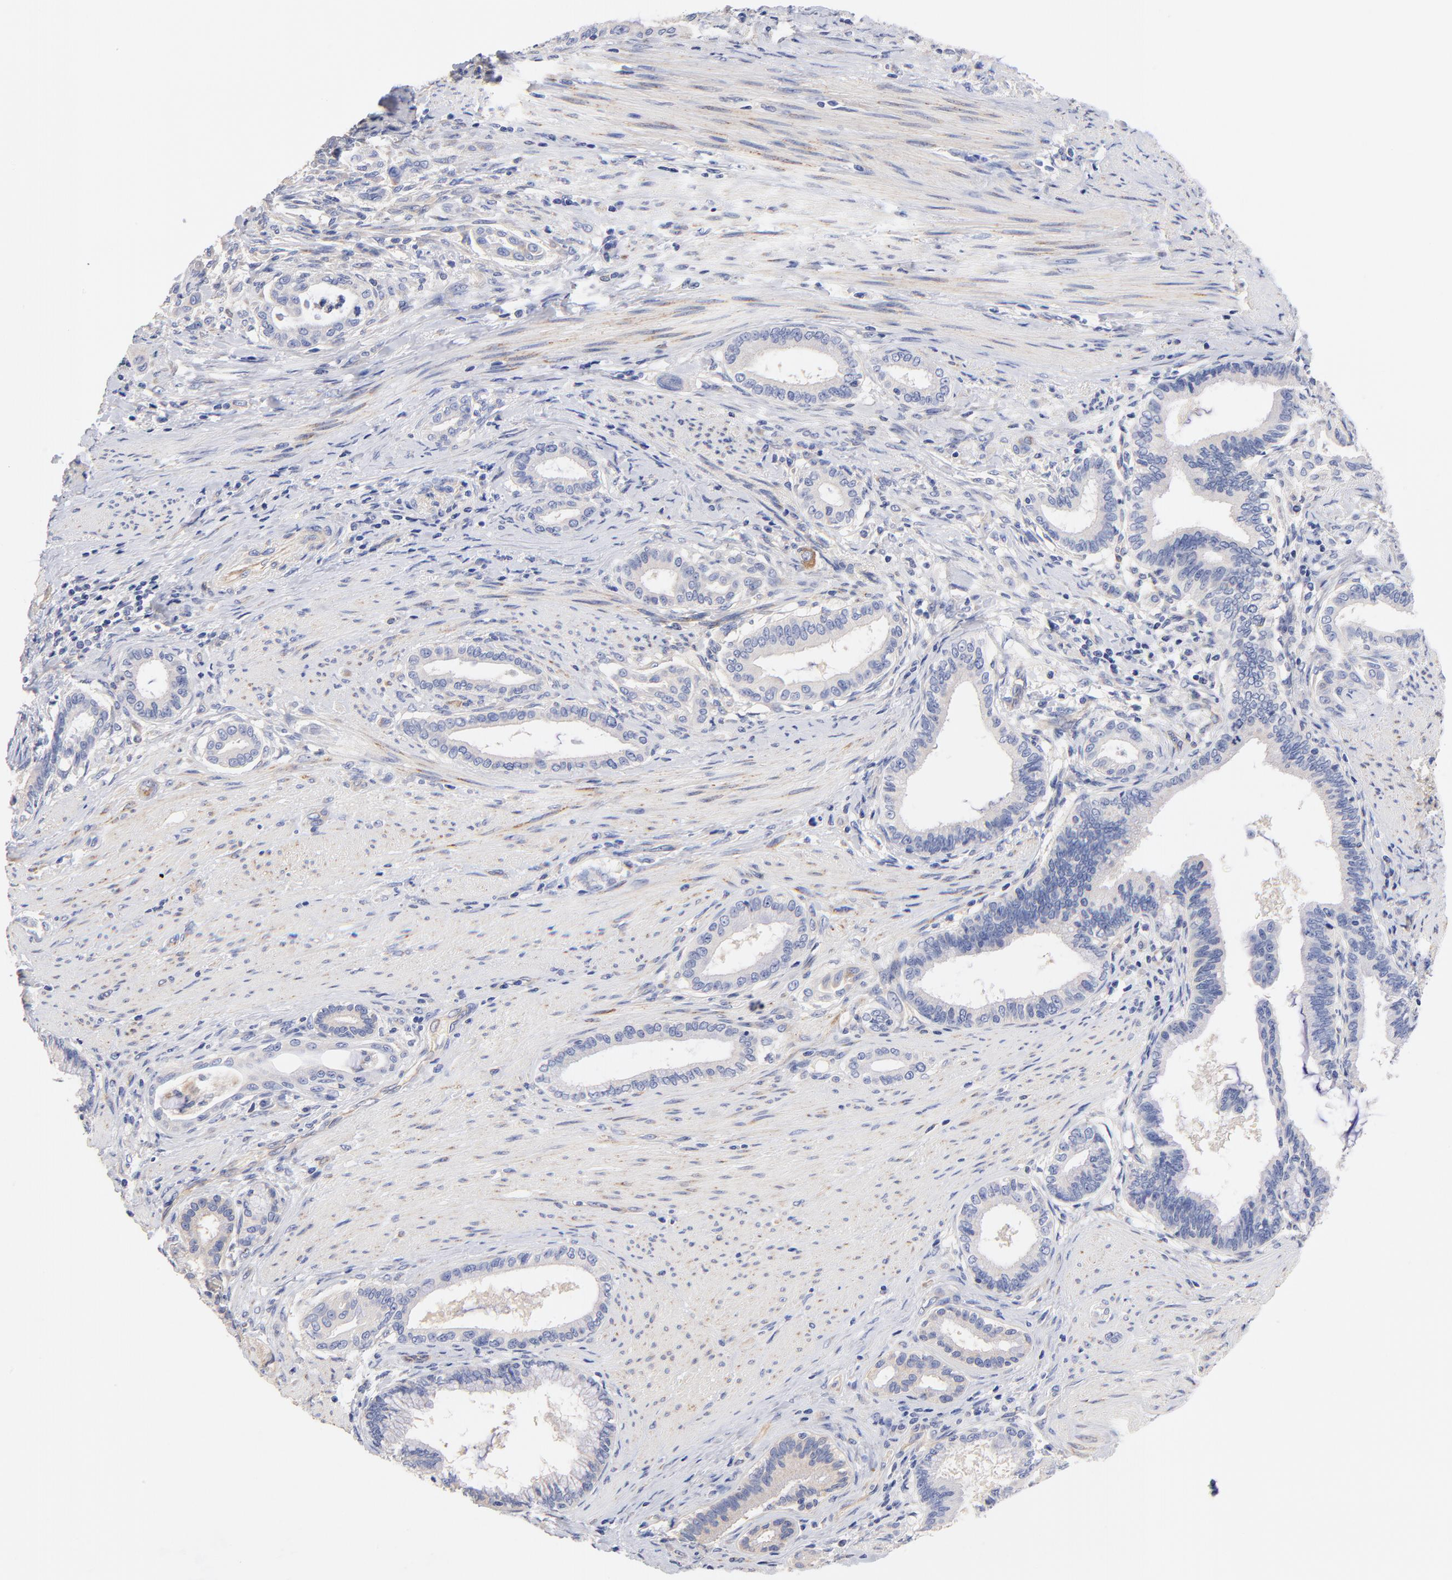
{"staining": {"intensity": "weak", "quantity": "25%-75%", "location": "cytoplasmic/membranous"}, "tissue": "pancreatic cancer", "cell_type": "Tumor cells", "image_type": "cancer", "snomed": [{"axis": "morphology", "description": "Adenocarcinoma, NOS"}, {"axis": "topography", "description": "Pancreas"}], "caption": "Human adenocarcinoma (pancreatic) stained for a protein (brown) shows weak cytoplasmic/membranous positive staining in approximately 25%-75% of tumor cells.", "gene": "HS3ST1", "patient": {"sex": "female", "age": 64}}